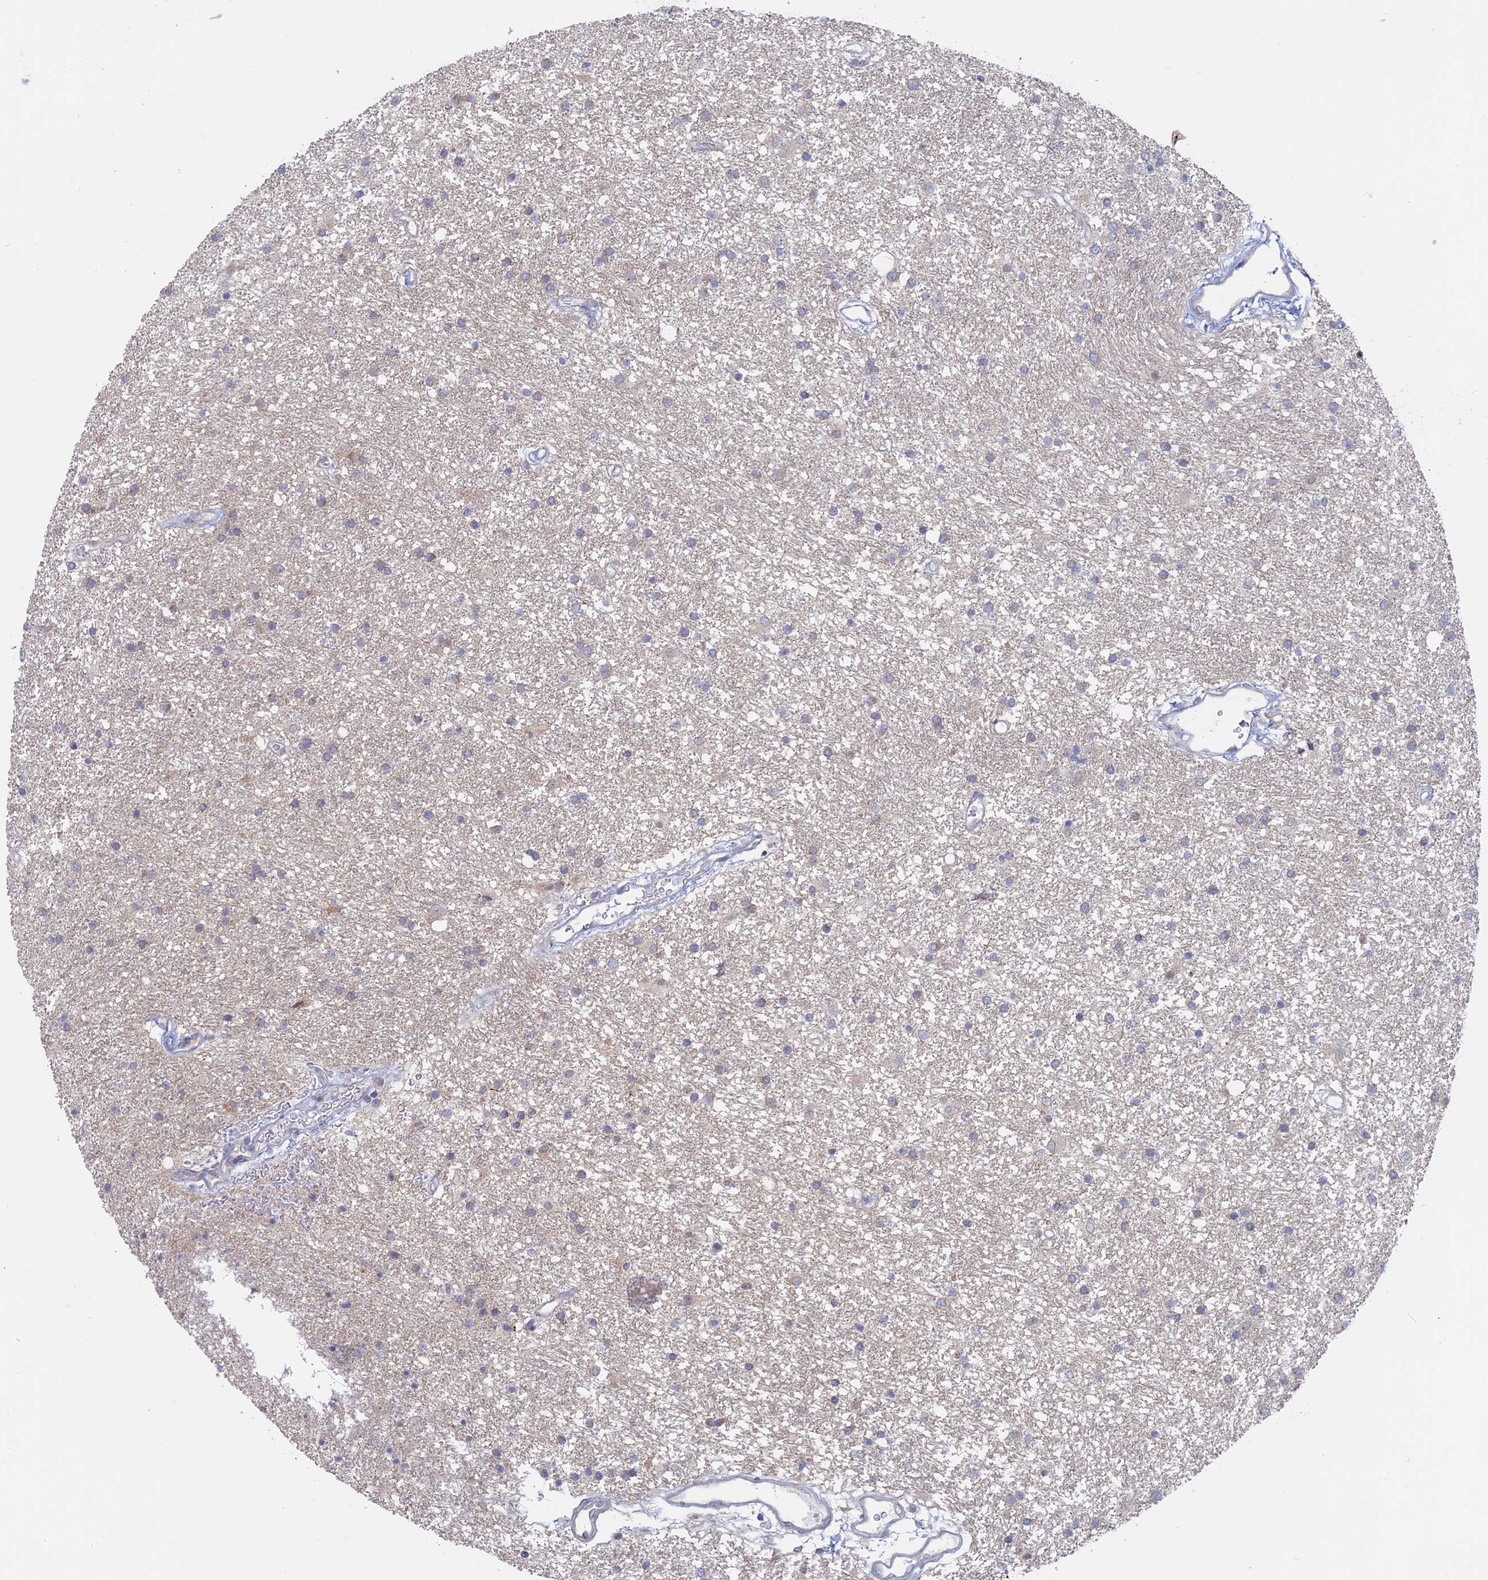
{"staining": {"intensity": "negative", "quantity": "none", "location": "none"}, "tissue": "glioma", "cell_type": "Tumor cells", "image_type": "cancer", "snomed": [{"axis": "morphology", "description": "Glioma, malignant, High grade"}, {"axis": "topography", "description": "Brain"}], "caption": "This is an immunohistochemistry (IHC) image of human malignant high-grade glioma. There is no staining in tumor cells.", "gene": "TBC1D30", "patient": {"sex": "male", "age": 77}}